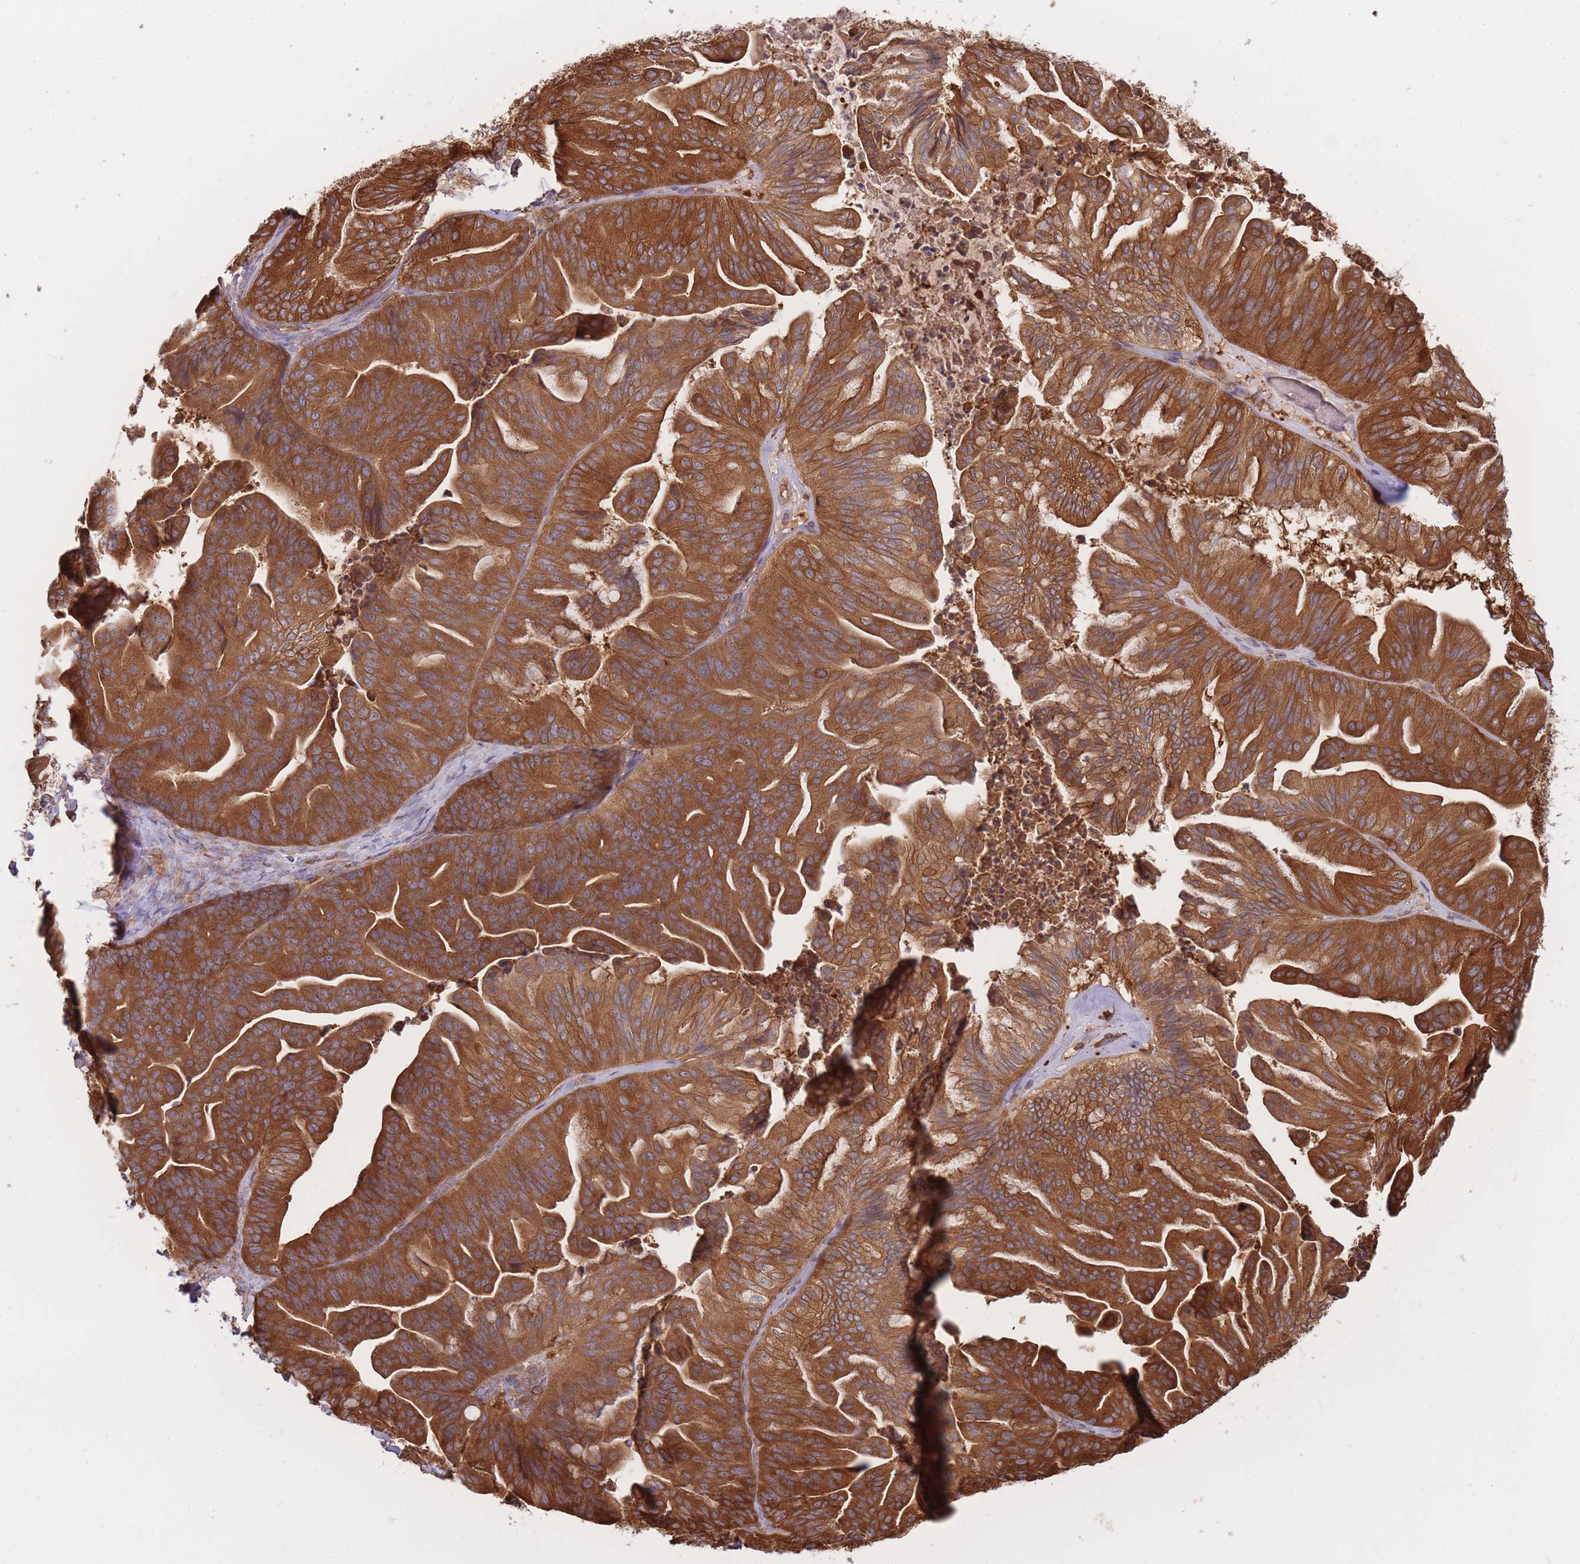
{"staining": {"intensity": "strong", "quantity": ">75%", "location": "cytoplasmic/membranous"}, "tissue": "ovarian cancer", "cell_type": "Tumor cells", "image_type": "cancer", "snomed": [{"axis": "morphology", "description": "Cystadenocarcinoma, mucinous, NOS"}, {"axis": "topography", "description": "Ovary"}], "caption": "The photomicrograph exhibits a brown stain indicating the presence of a protein in the cytoplasmic/membranous of tumor cells in ovarian cancer.", "gene": "SLC4A9", "patient": {"sex": "female", "age": 67}}